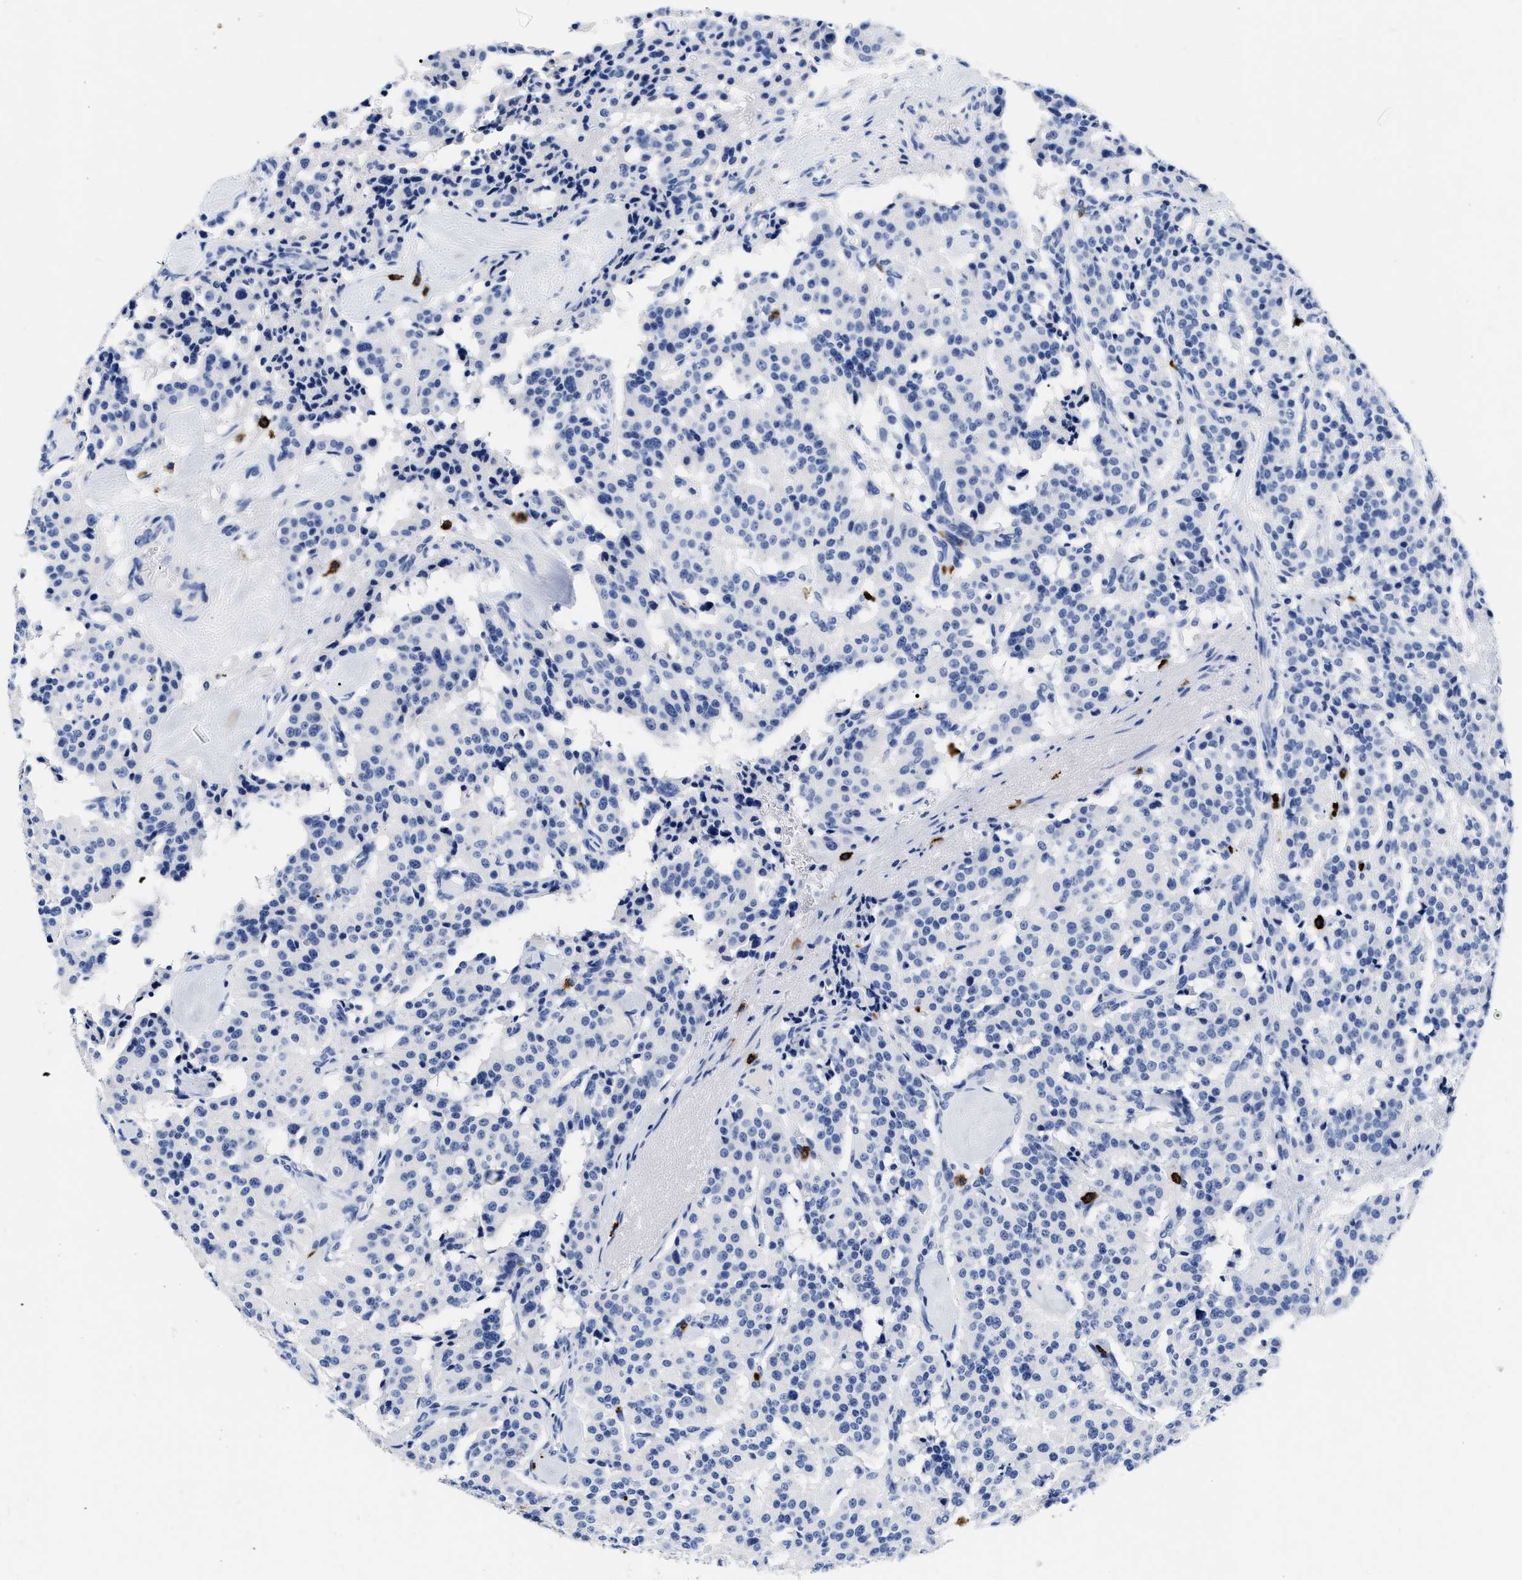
{"staining": {"intensity": "negative", "quantity": "none", "location": "none"}, "tissue": "carcinoid", "cell_type": "Tumor cells", "image_type": "cancer", "snomed": [{"axis": "morphology", "description": "Carcinoid, malignant, NOS"}, {"axis": "topography", "description": "Lung"}], "caption": "A photomicrograph of human carcinoid is negative for staining in tumor cells. (DAB (3,3'-diaminobenzidine) IHC, high magnification).", "gene": "CER1", "patient": {"sex": "male", "age": 30}}